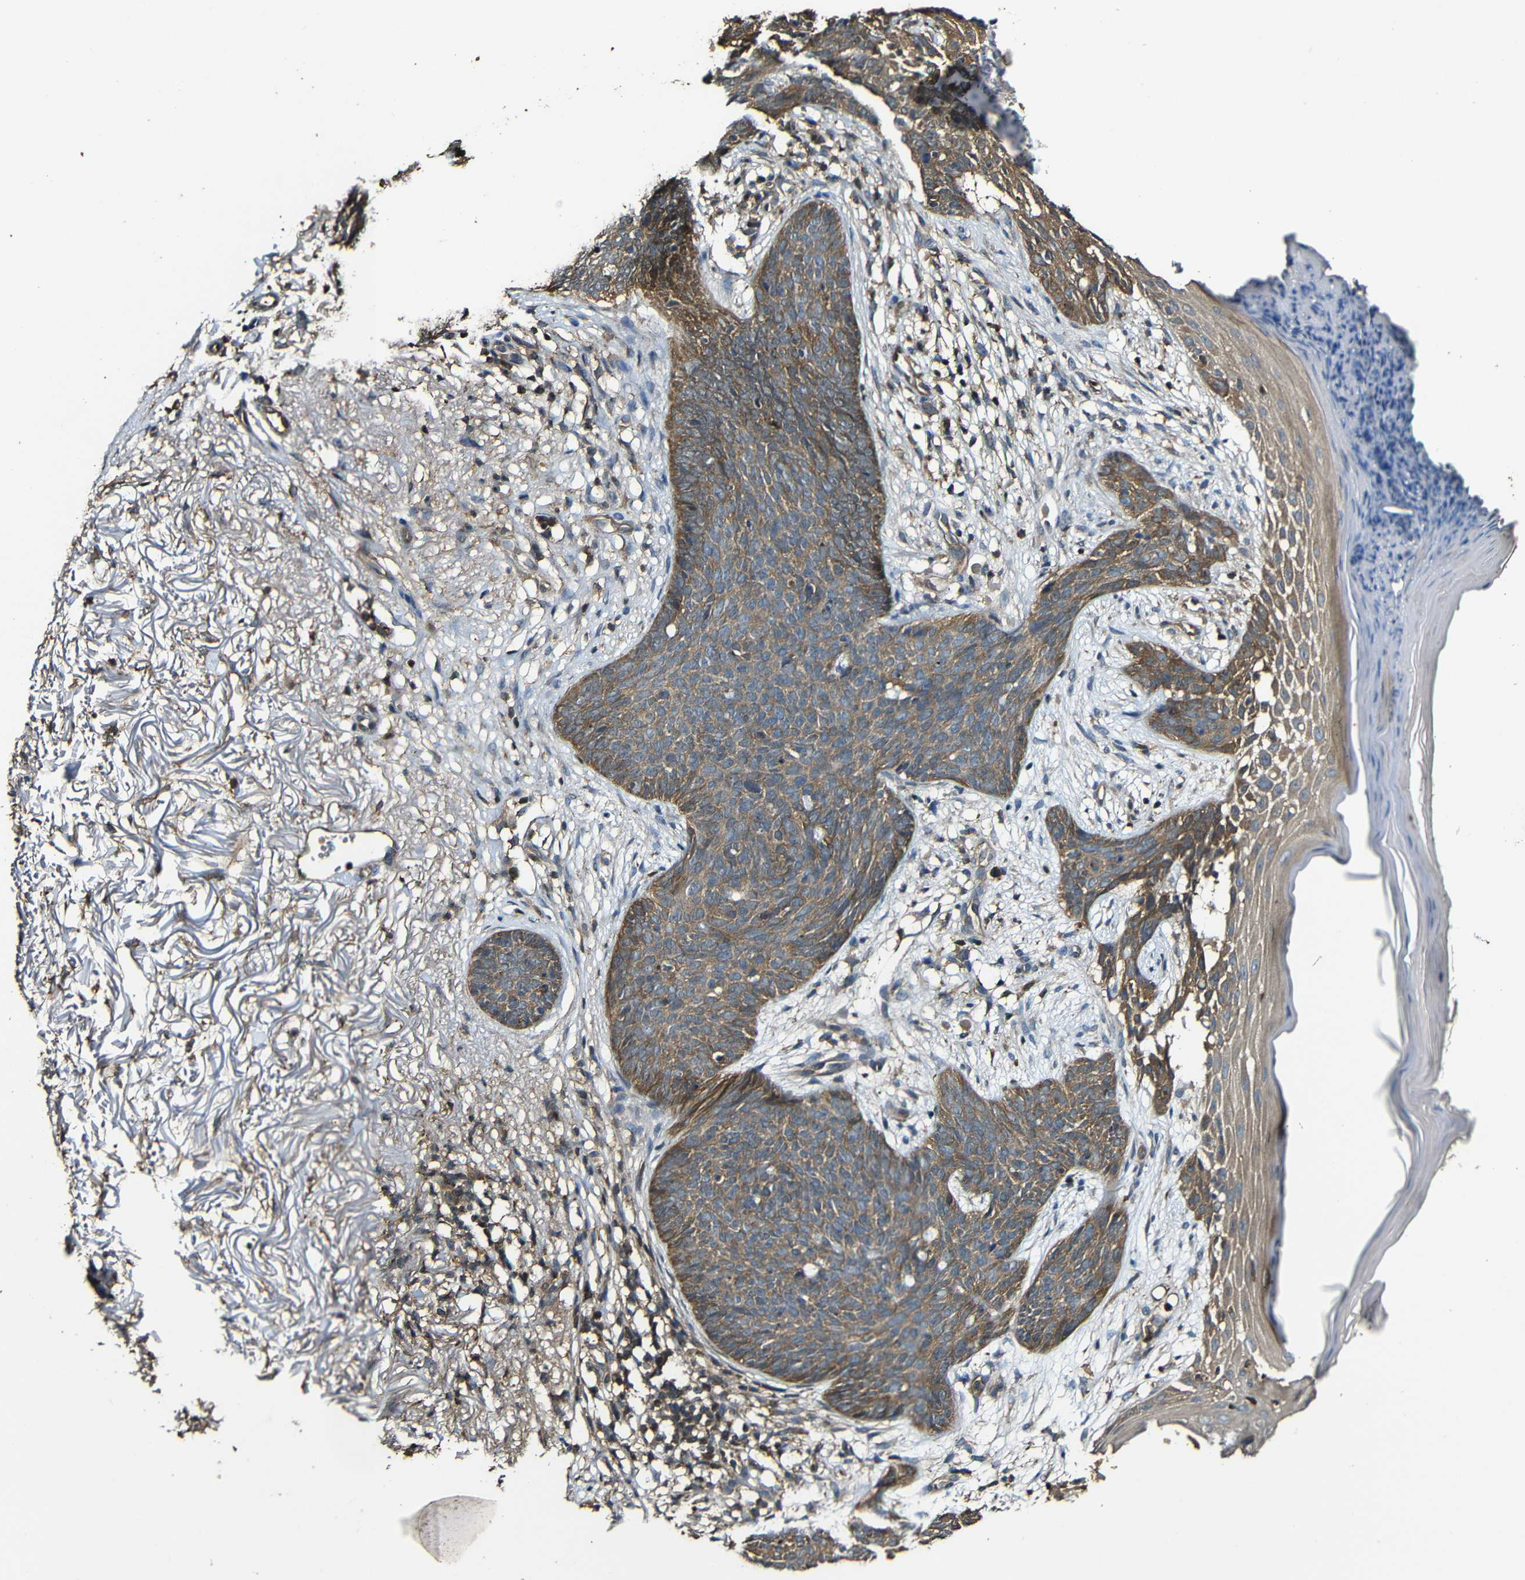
{"staining": {"intensity": "moderate", "quantity": ">75%", "location": "cytoplasmic/membranous"}, "tissue": "skin cancer", "cell_type": "Tumor cells", "image_type": "cancer", "snomed": [{"axis": "morphology", "description": "Normal tissue, NOS"}, {"axis": "morphology", "description": "Basal cell carcinoma"}, {"axis": "topography", "description": "Skin"}], "caption": "Skin cancer stained with DAB IHC demonstrates medium levels of moderate cytoplasmic/membranous positivity in about >75% of tumor cells. The protein of interest is shown in brown color, while the nuclei are stained blue.", "gene": "CASP8", "patient": {"sex": "female", "age": 70}}